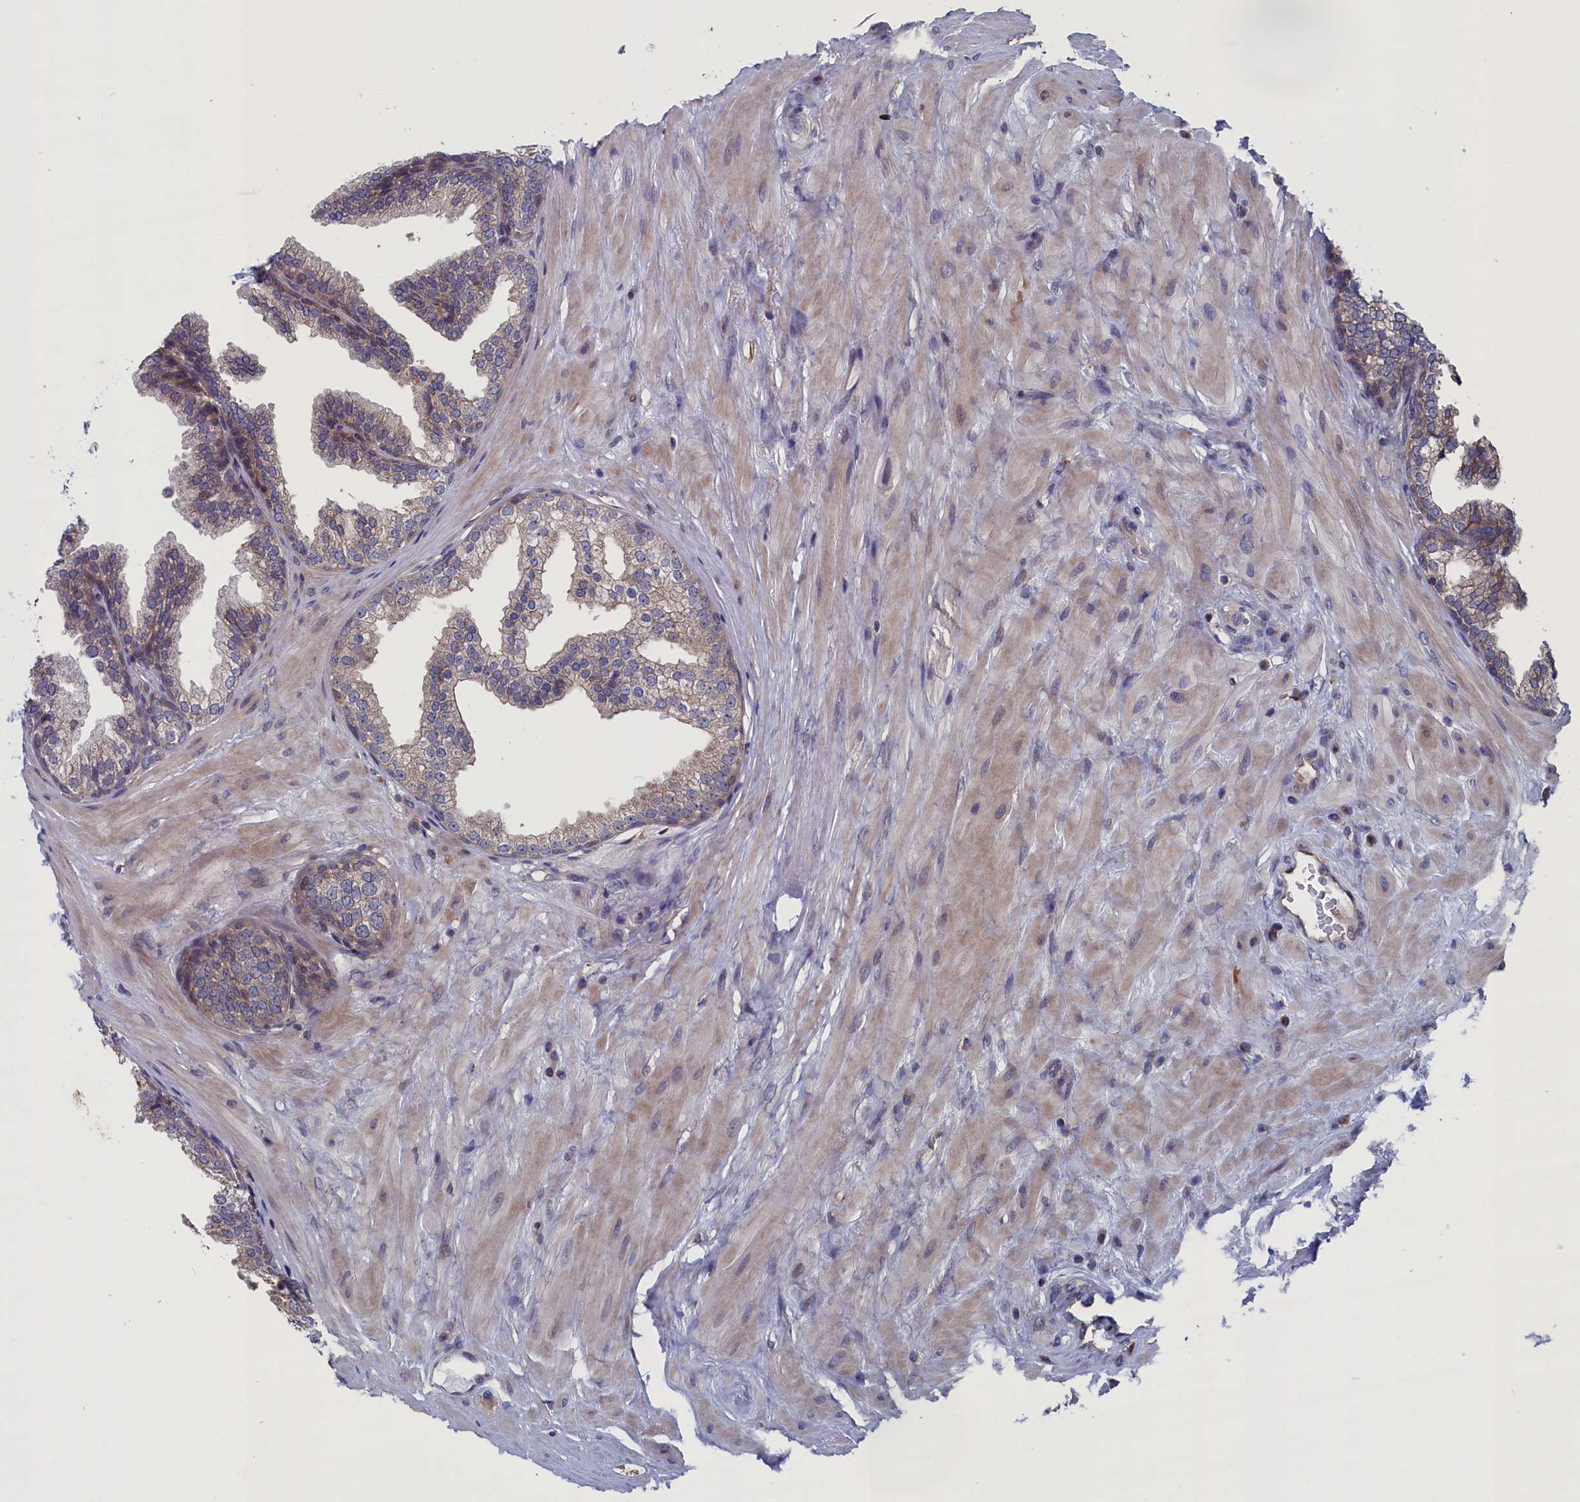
{"staining": {"intensity": "weak", "quantity": "25%-75%", "location": "cytoplasmic/membranous"}, "tissue": "prostate", "cell_type": "Glandular cells", "image_type": "normal", "snomed": [{"axis": "morphology", "description": "Normal tissue, NOS"}, {"axis": "topography", "description": "Prostate"}], "caption": "Protein staining by IHC demonstrates weak cytoplasmic/membranous expression in approximately 25%-75% of glandular cells in normal prostate. The staining was performed using DAB to visualize the protein expression in brown, while the nuclei were stained in blue with hematoxylin (Magnification: 20x).", "gene": "SPATA13", "patient": {"sex": "male", "age": 60}}